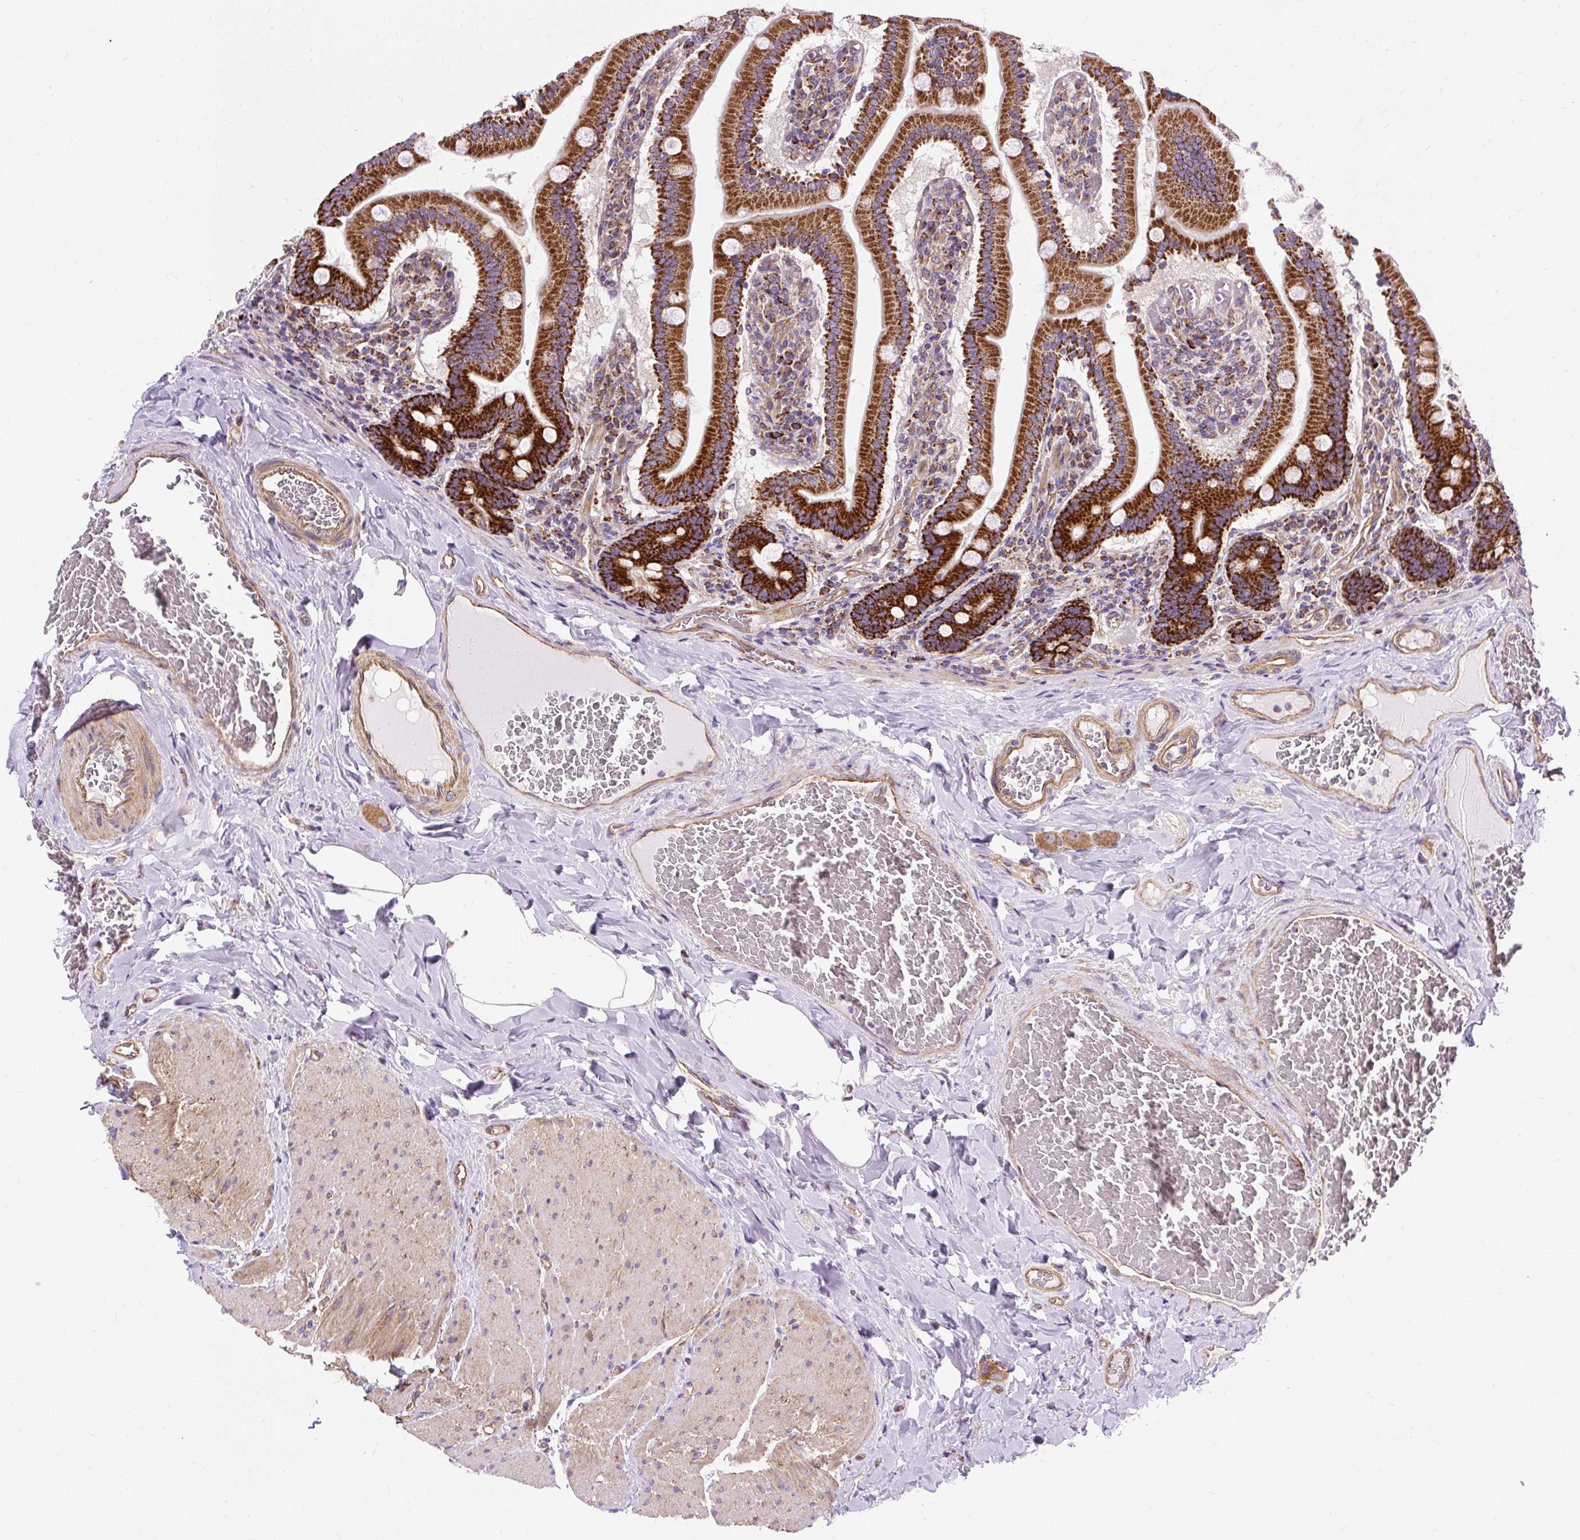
{"staining": {"intensity": "strong", "quantity": ">75%", "location": "cytoplasmic/membranous"}, "tissue": "duodenum", "cell_type": "Glandular cells", "image_type": "normal", "snomed": [{"axis": "morphology", "description": "Normal tissue, NOS"}, {"axis": "topography", "description": "Duodenum"}], "caption": "A brown stain labels strong cytoplasmic/membranous staining of a protein in glandular cells of unremarkable human duodenum.", "gene": "CEP290", "patient": {"sex": "female", "age": 62}}